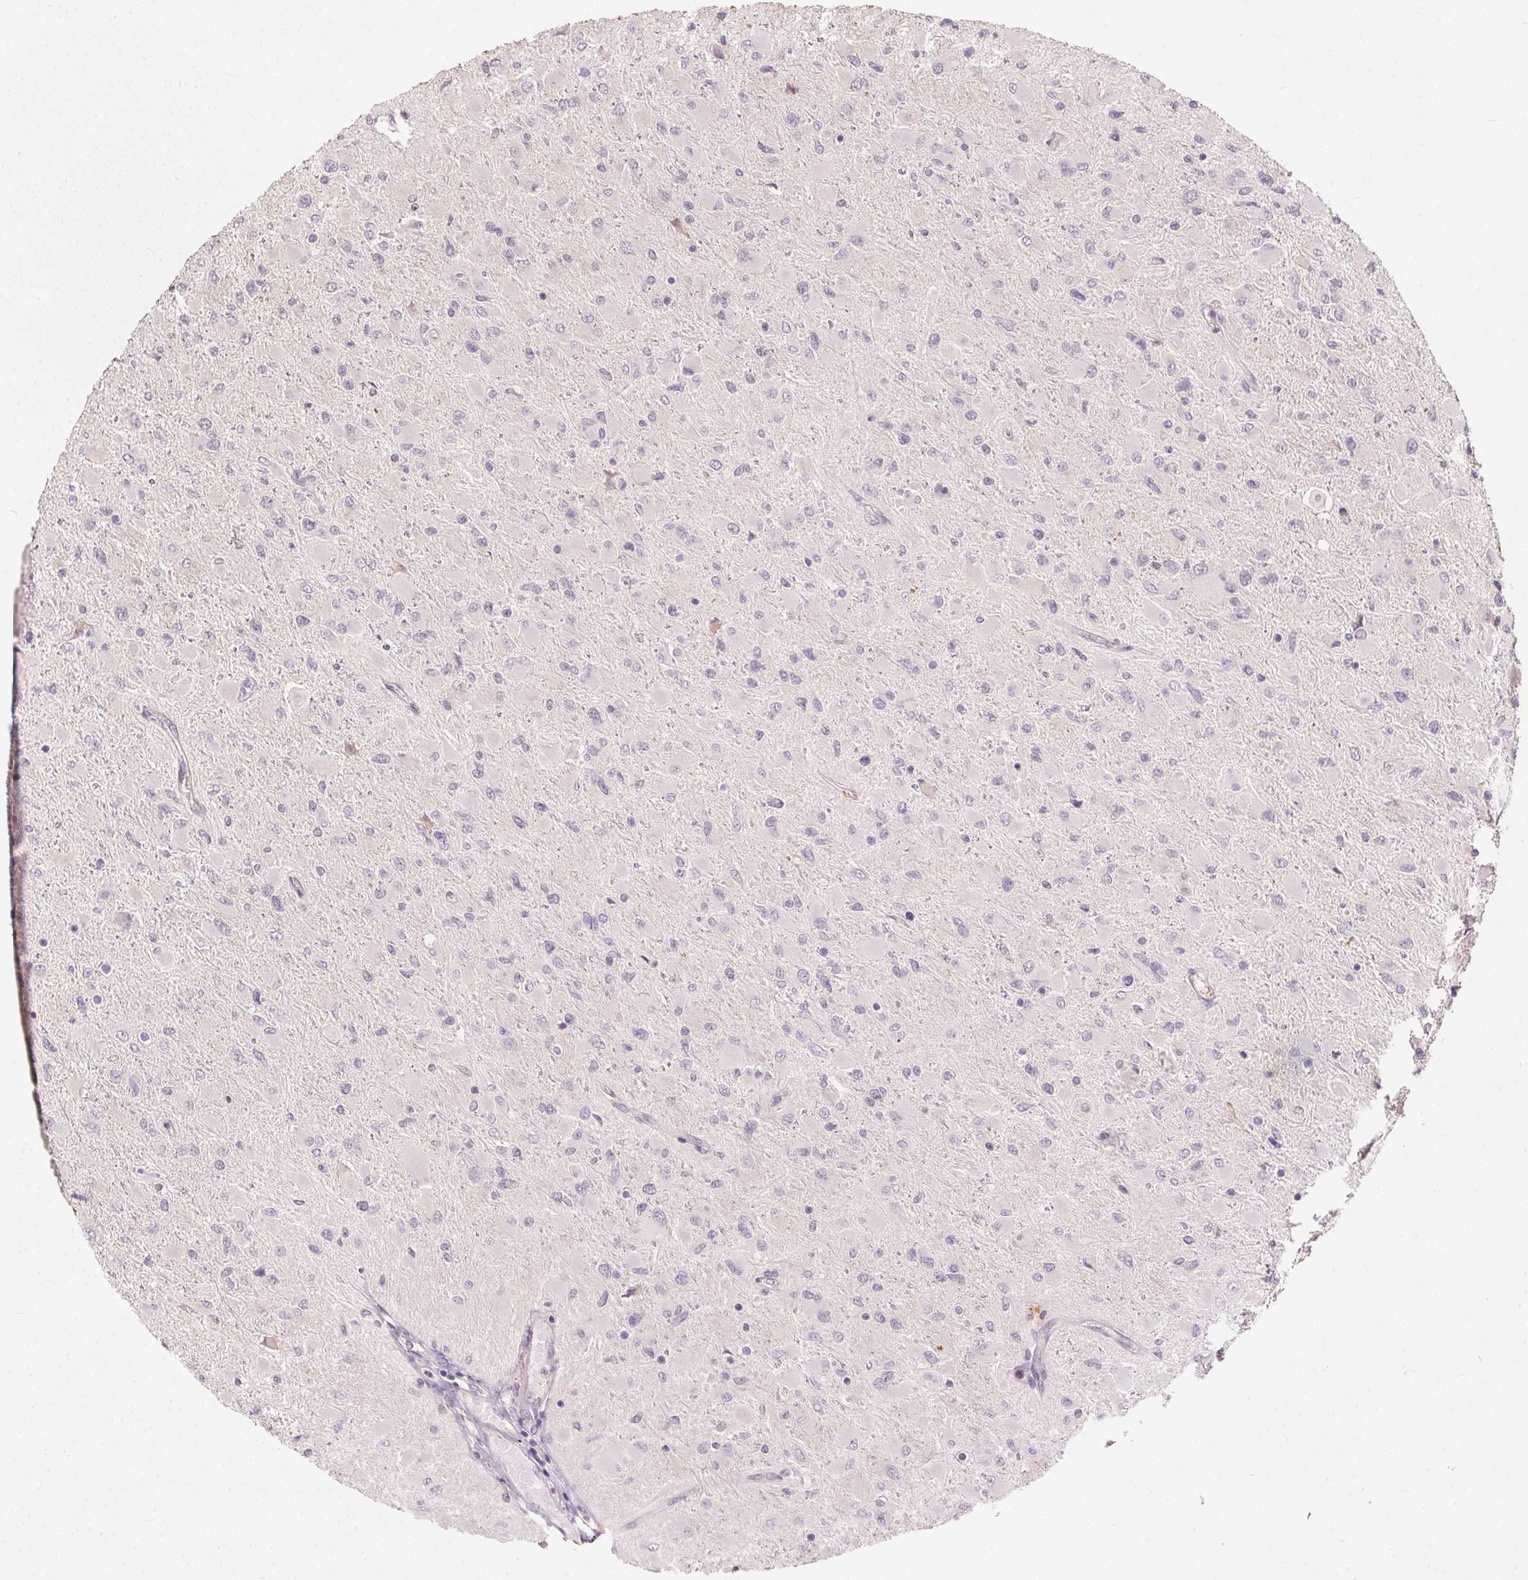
{"staining": {"intensity": "negative", "quantity": "none", "location": "none"}, "tissue": "glioma", "cell_type": "Tumor cells", "image_type": "cancer", "snomed": [{"axis": "morphology", "description": "Glioma, malignant, High grade"}, {"axis": "topography", "description": "Cerebral cortex"}], "caption": "Malignant glioma (high-grade) was stained to show a protein in brown. There is no significant staining in tumor cells. The staining is performed using DAB (3,3'-diaminobenzidine) brown chromogen with nuclei counter-stained in using hematoxylin.", "gene": "CLTRN", "patient": {"sex": "female", "age": 36}}